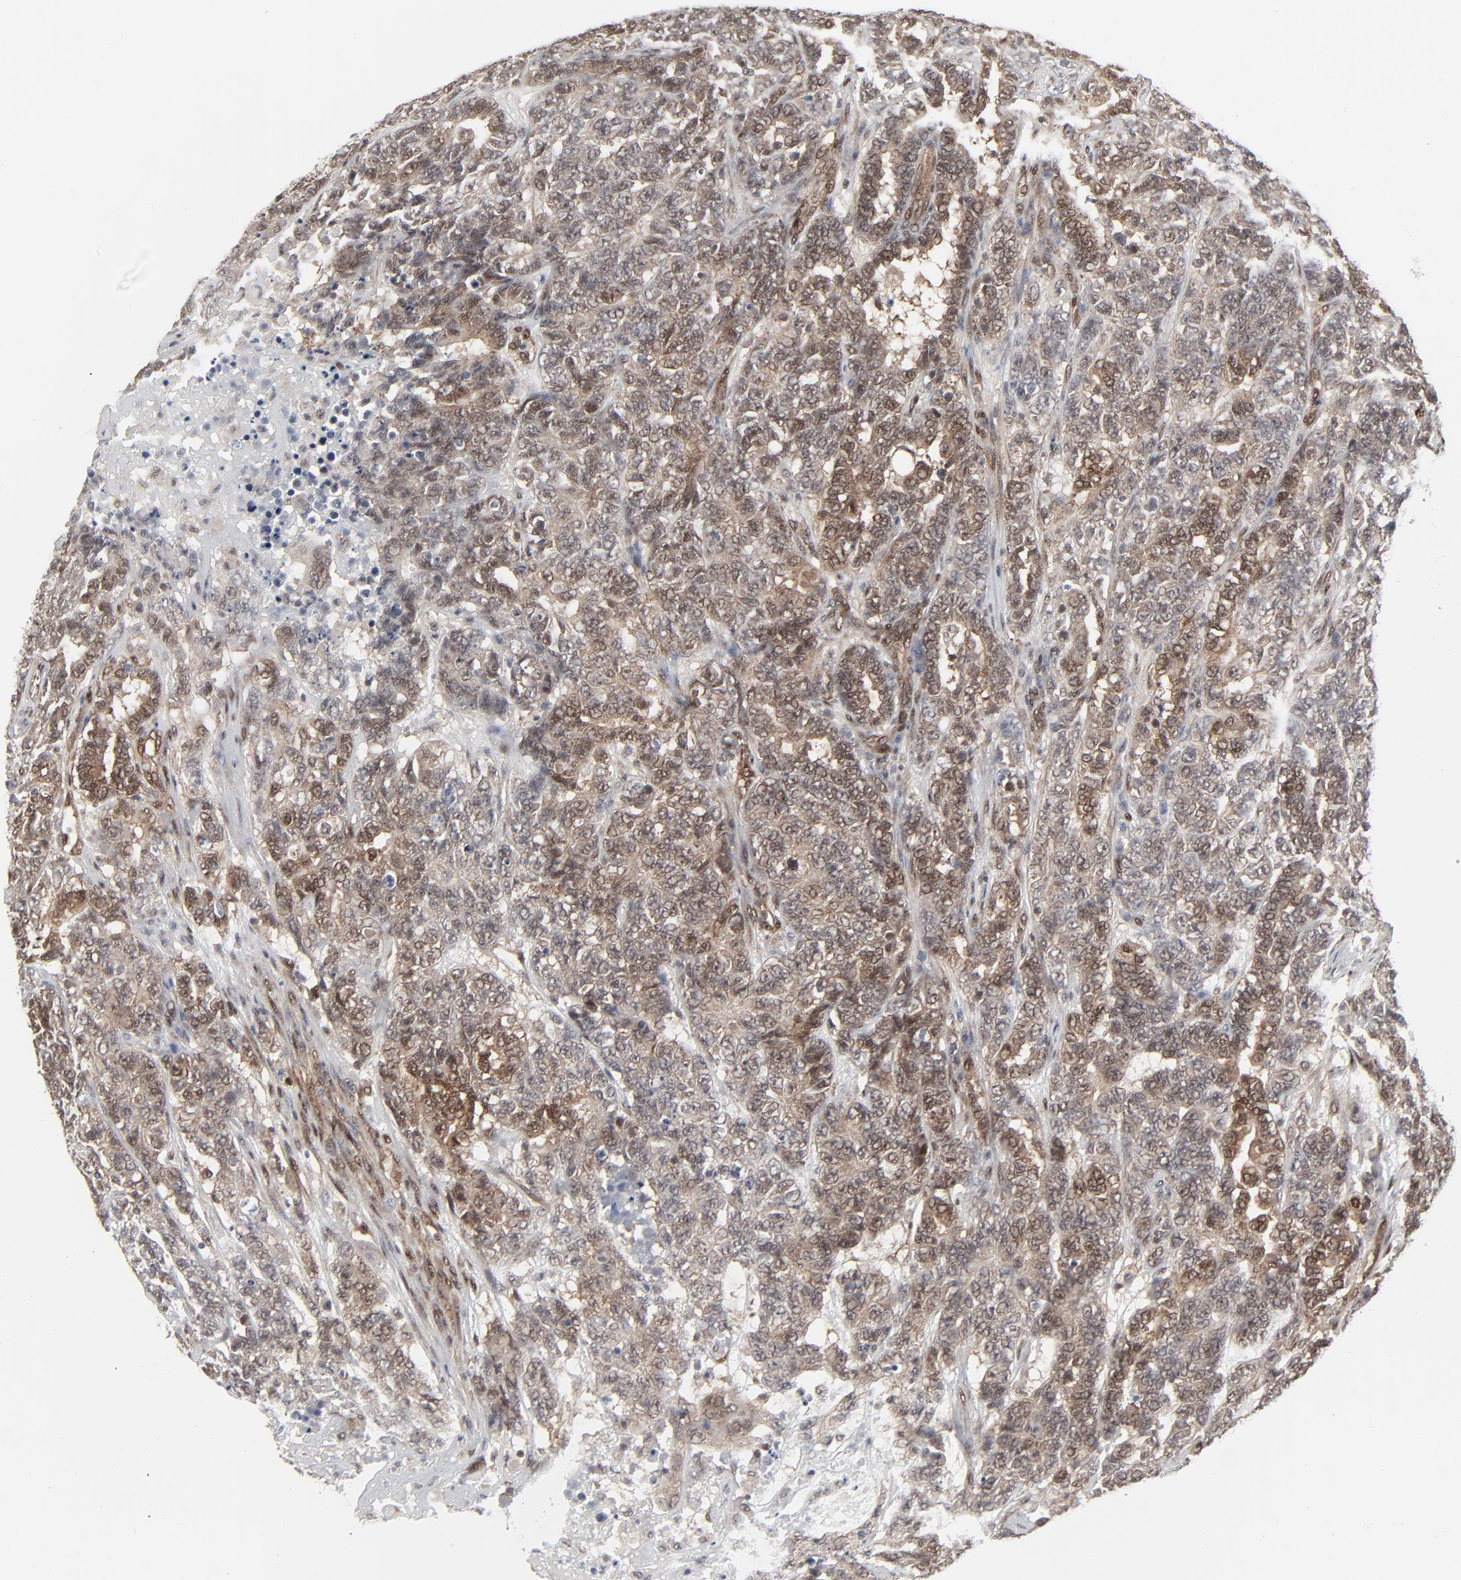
{"staining": {"intensity": "moderate", "quantity": "25%-75%", "location": "cytoplasmic/membranous,nuclear"}, "tissue": "testis cancer", "cell_type": "Tumor cells", "image_type": "cancer", "snomed": [{"axis": "morphology", "description": "Carcinoma, Embryonal, NOS"}, {"axis": "topography", "description": "Testis"}], "caption": "Immunohistochemical staining of human testis cancer shows medium levels of moderate cytoplasmic/membranous and nuclear protein positivity in about 25%-75% of tumor cells.", "gene": "AKT1", "patient": {"sex": "male", "age": 26}}